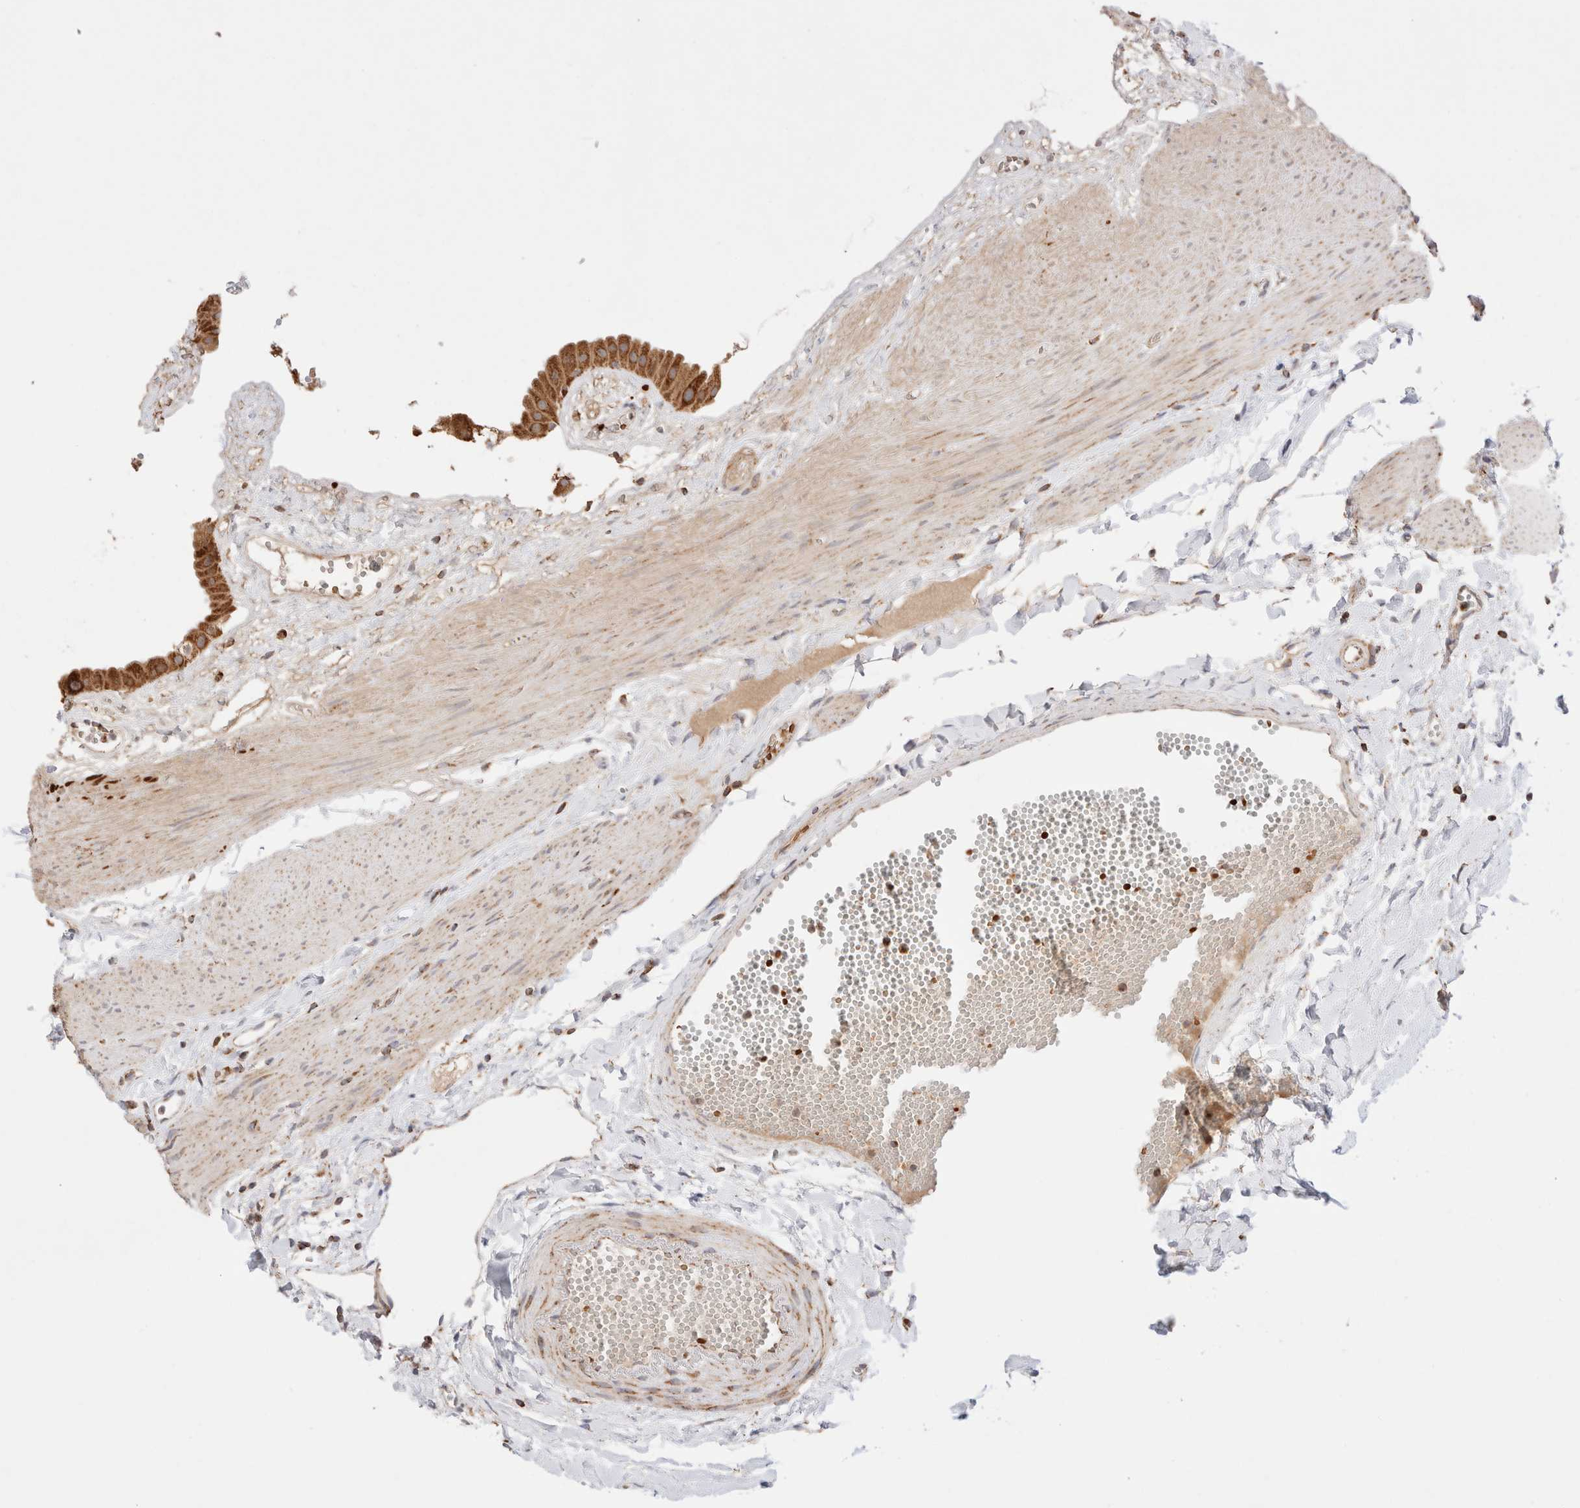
{"staining": {"intensity": "strong", "quantity": ">75%", "location": "cytoplasmic/membranous"}, "tissue": "gallbladder", "cell_type": "Glandular cells", "image_type": "normal", "snomed": [{"axis": "morphology", "description": "Normal tissue, NOS"}, {"axis": "topography", "description": "Gallbladder"}], "caption": "The histopathology image displays immunohistochemical staining of unremarkable gallbladder. There is strong cytoplasmic/membranous positivity is present in about >75% of glandular cells.", "gene": "TMPPE", "patient": {"sex": "female", "age": 64}}